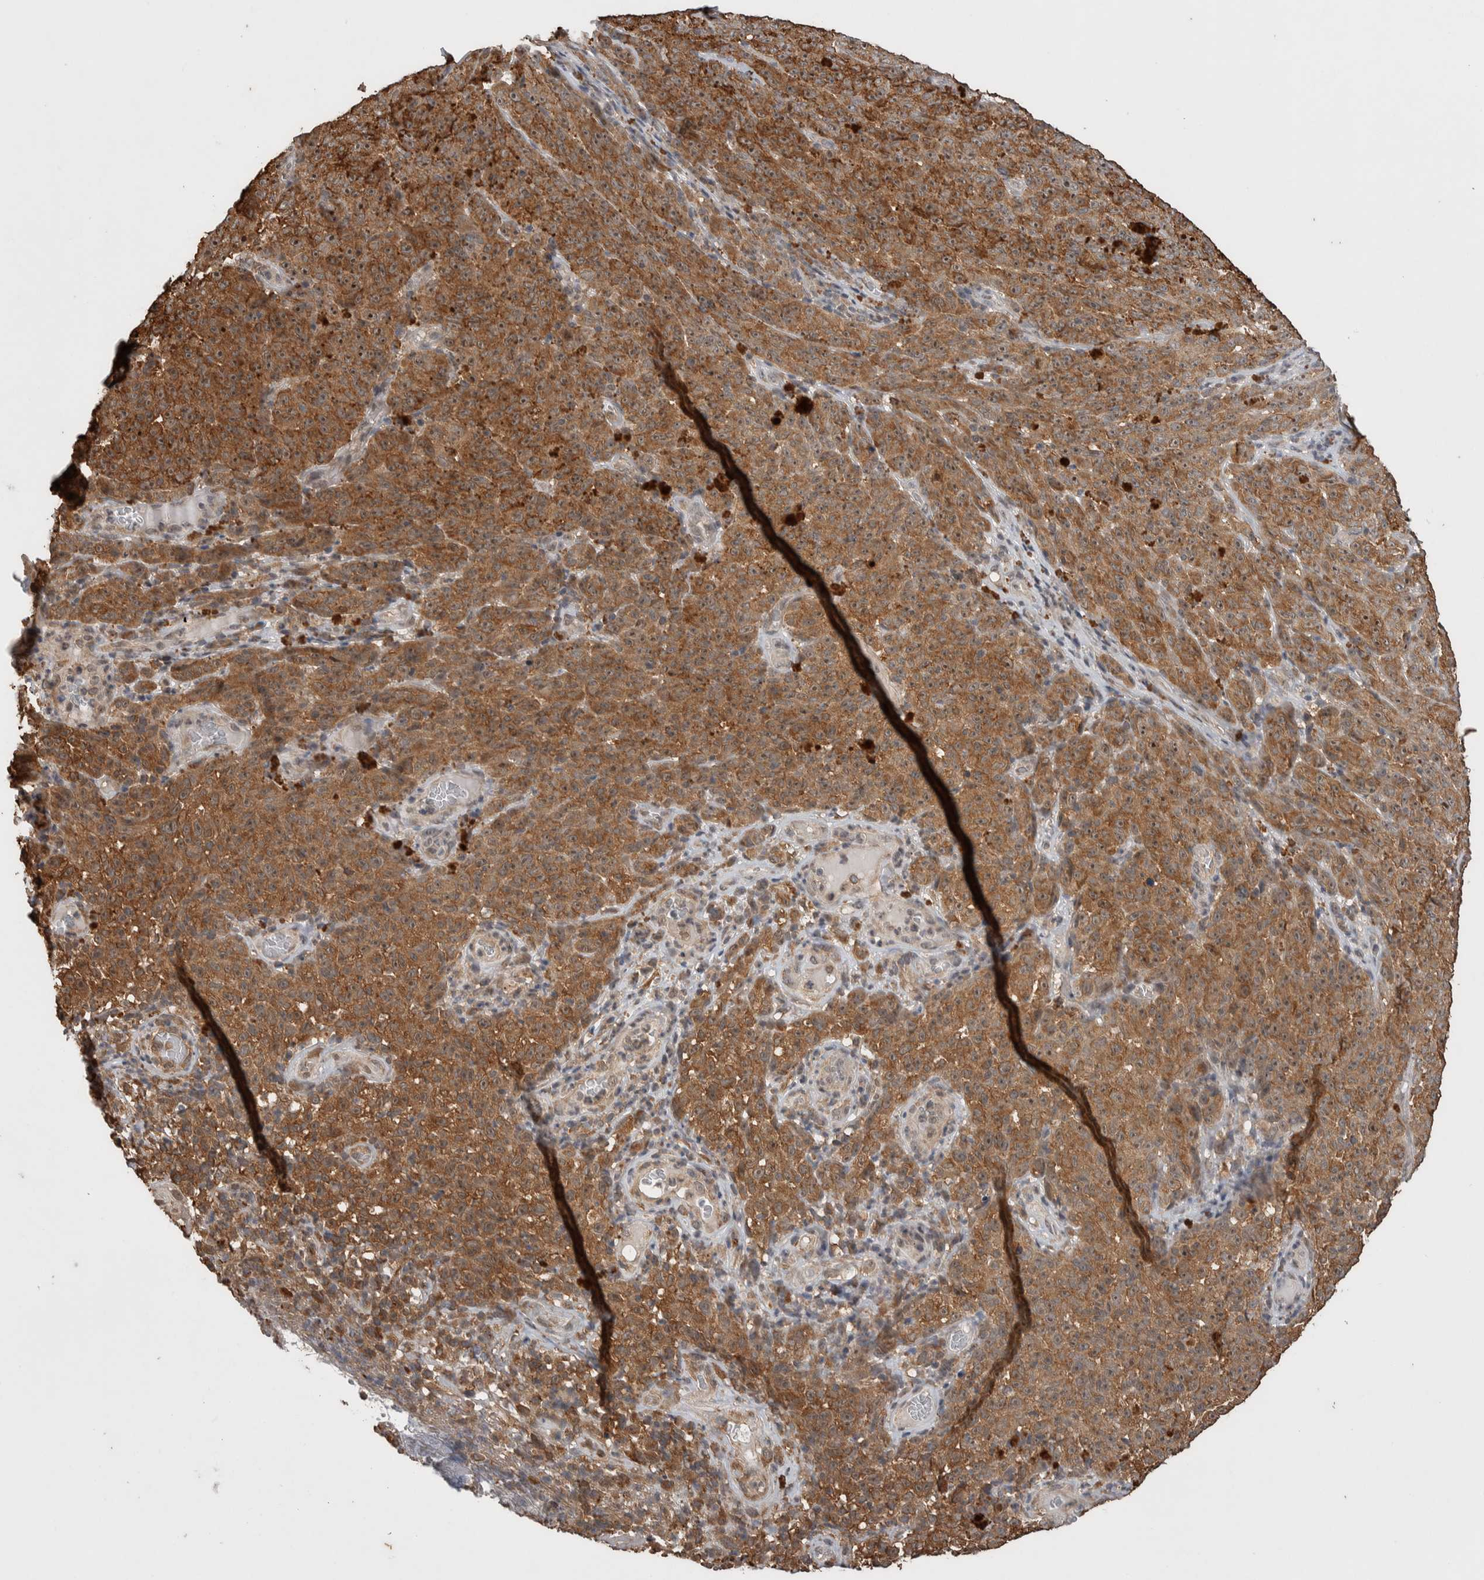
{"staining": {"intensity": "moderate", "quantity": ">75%", "location": "cytoplasmic/membranous,nuclear"}, "tissue": "melanoma", "cell_type": "Tumor cells", "image_type": "cancer", "snomed": [{"axis": "morphology", "description": "Malignant melanoma, NOS"}, {"axis": "topography", "description": "Skin"}], "caption": "Melanoma stained for a protein (brown) shows moderate cytoplasmic/membranous and nuclear positive staining in approximately >75% of tumor cells.", "gene": "DVL2", "patient": {"sex": "female", "age": 82}}